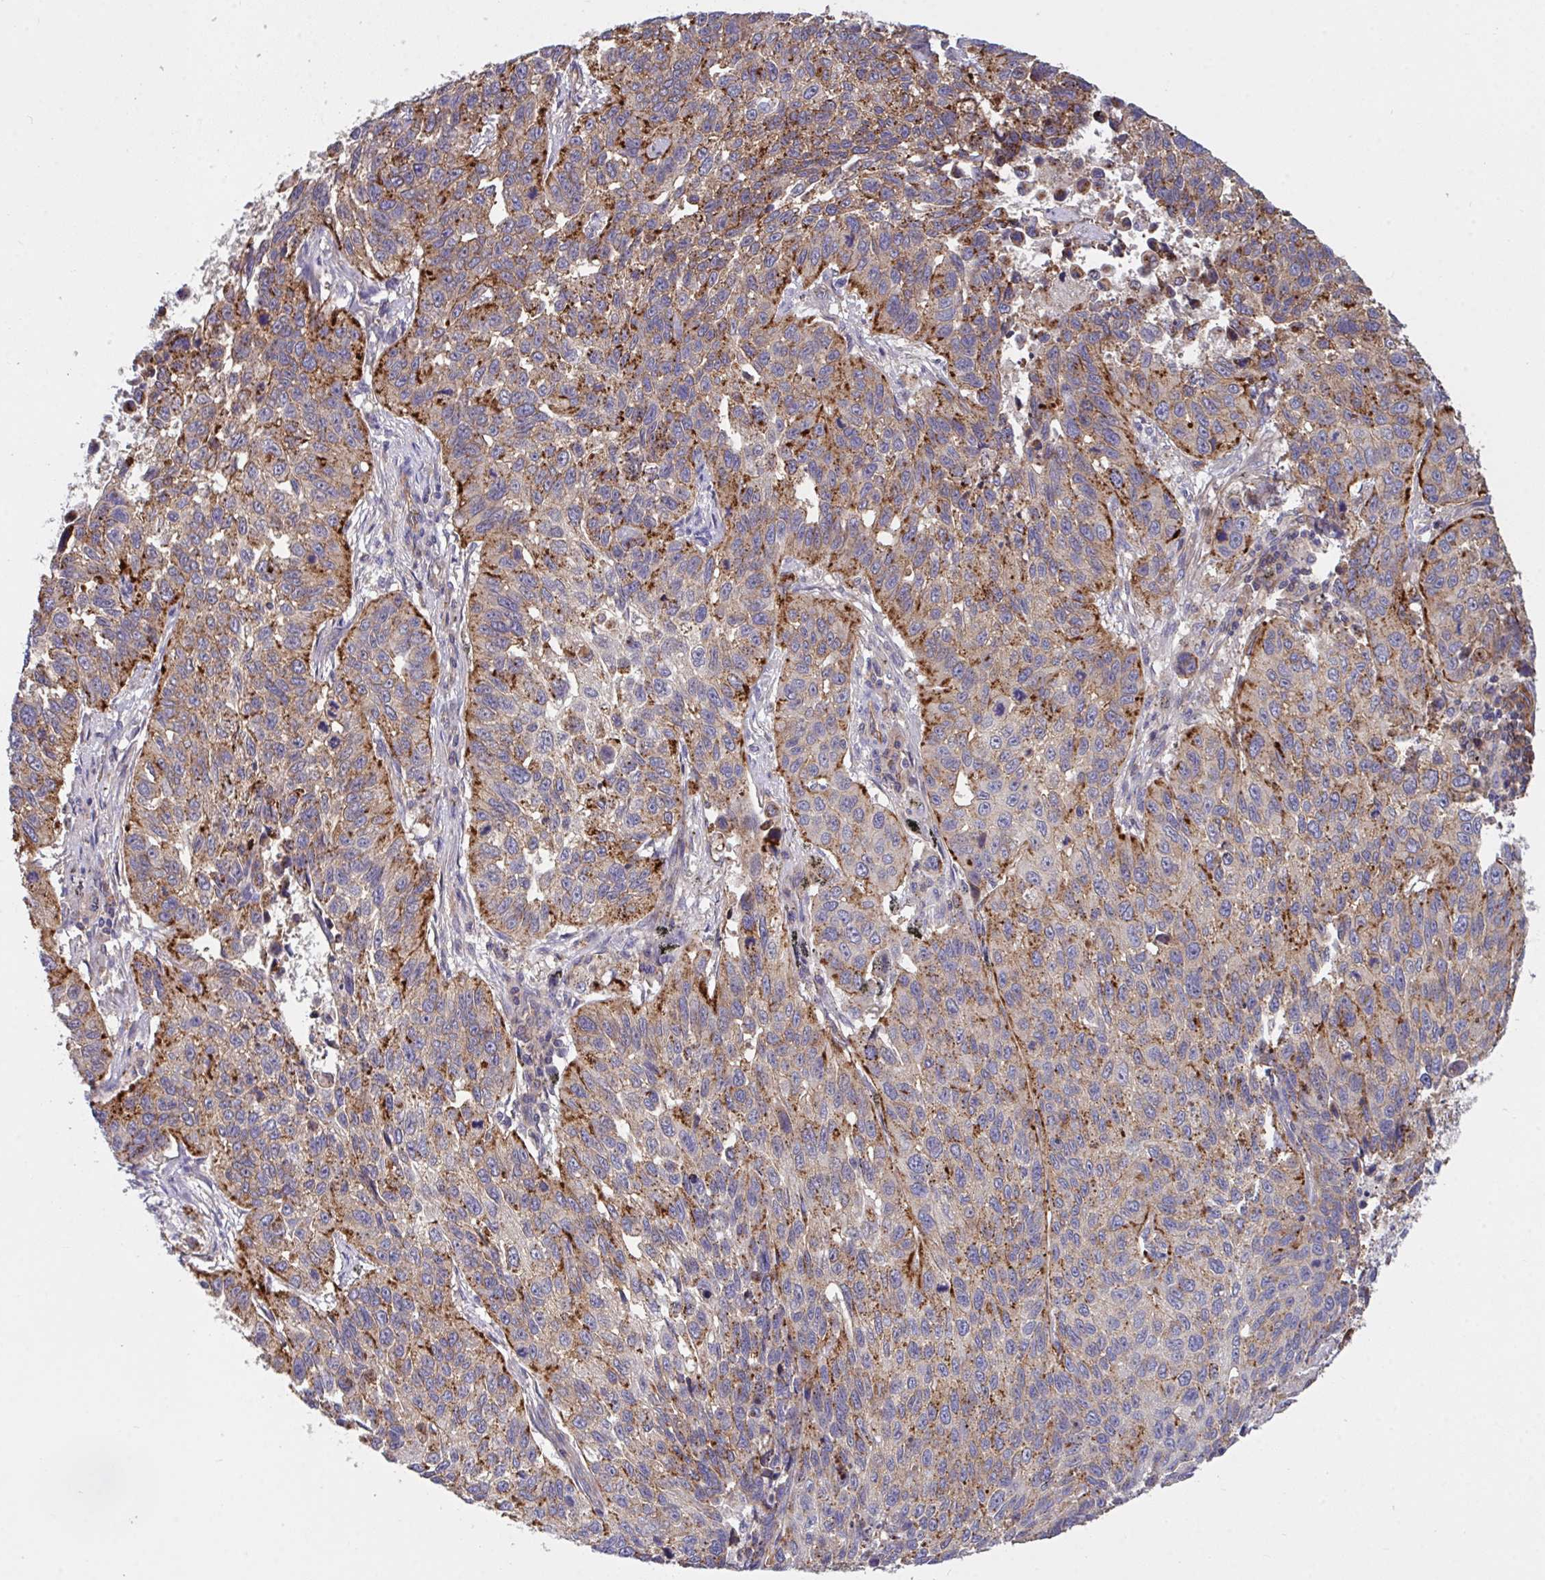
{"staining": {"intensity": "moderate", "quantity": "25%-75%", "location": "cytoplasmic/membranous"}, "tissue": "lung cancer", "cell_type": "Tumor cells", "image_type": "cancer", "snomed": [{"axis": "morphology", "description": "Squamous cell carcinoma, NOS"}, {"axis": "topography", "description": "Lung"}], "caption": "A micrograph showing moderate cytoplasmic/membranous positivity in about 25%-75% of tumor cells in lung cancer, as visualized by brown immunohistochemical staining.", "gene": "C4orf36", "patient": {"sex": "male", "age": 62}}